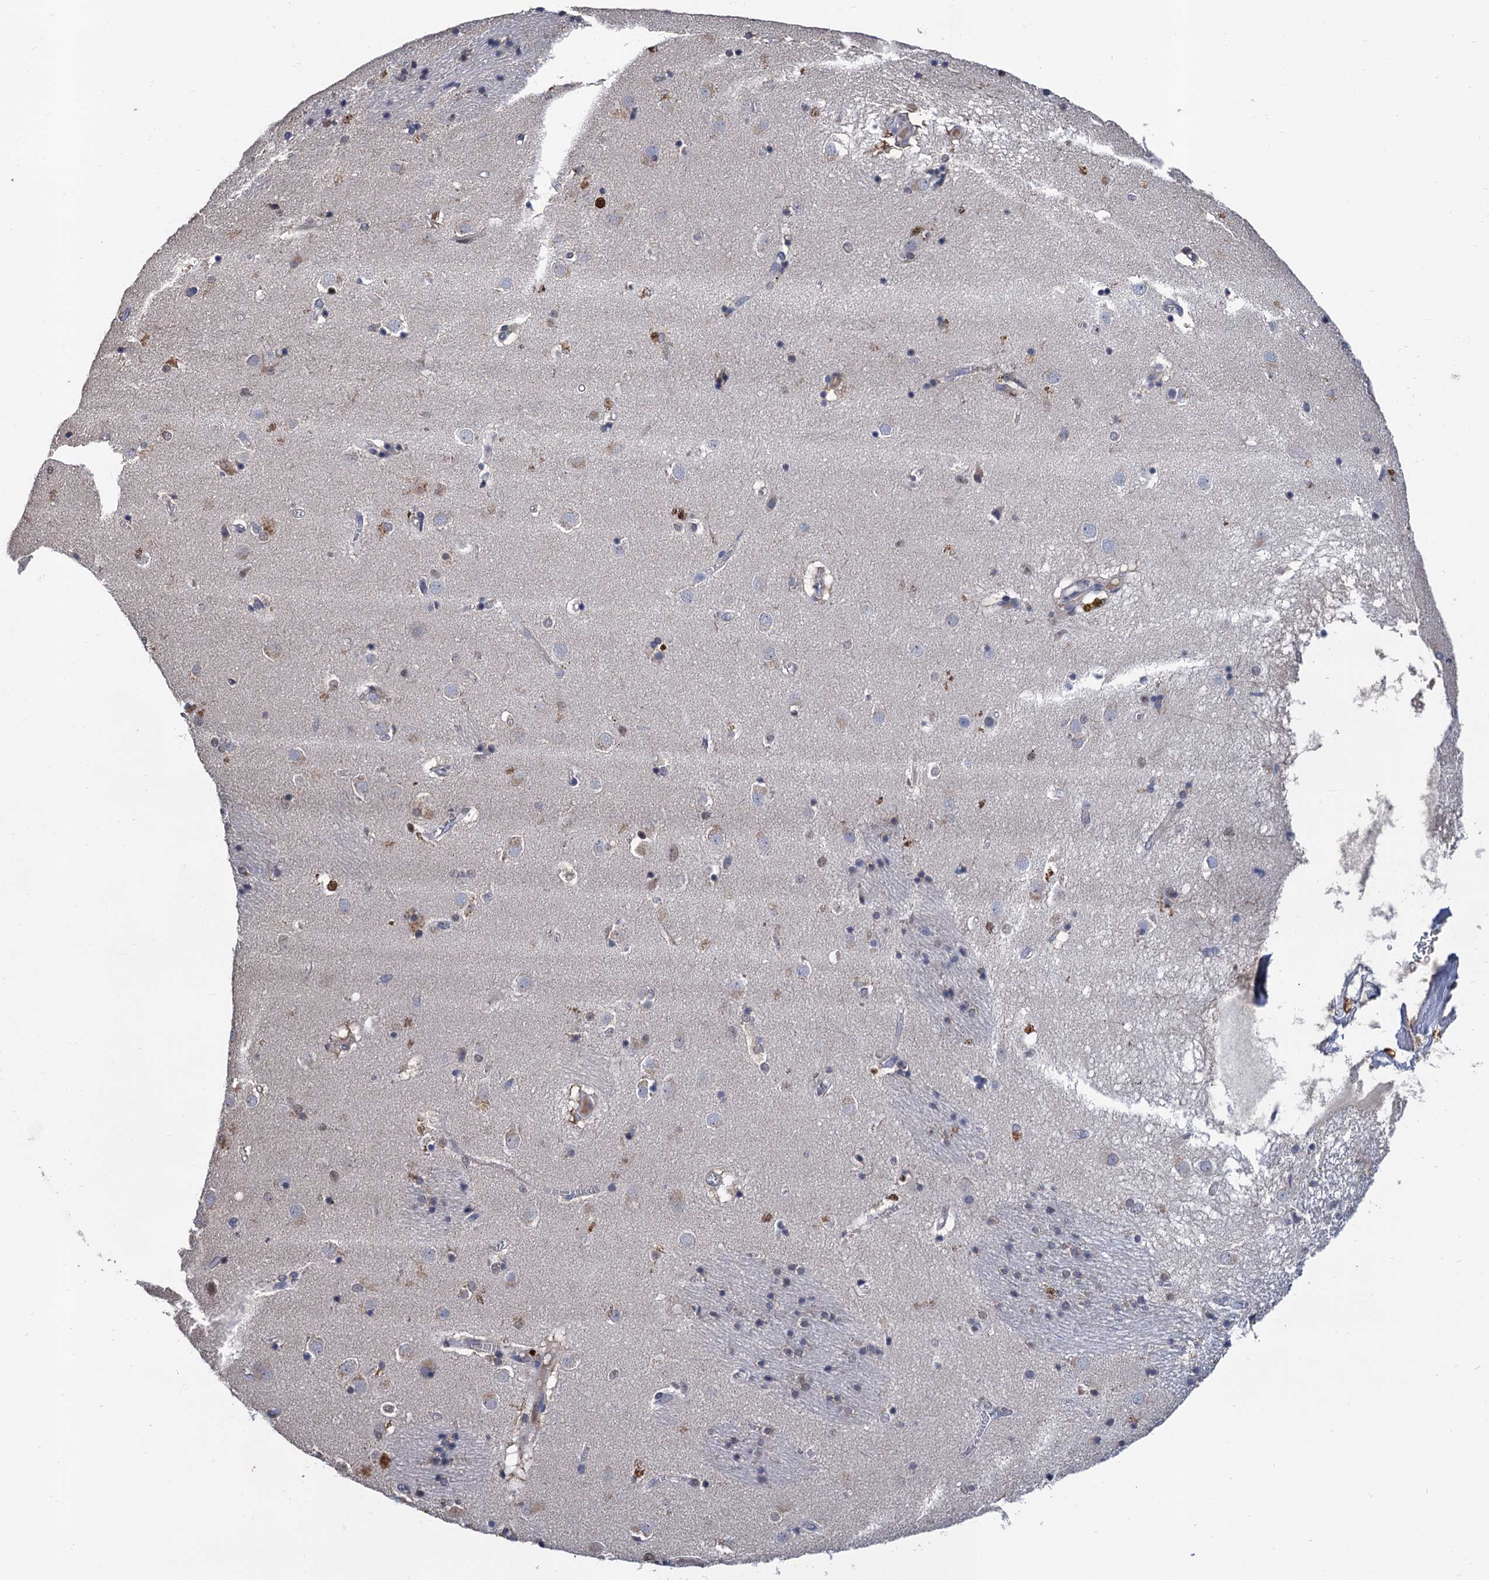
{"staining": {"intensity": "weak", "quantity": "<25%", "location": "cytoplasmic/membranous"}, "tissue": "caudate", "cell_type": "Glial cells", "image_type": "normal", "snomed": [{"axis": "morphology", "description": "Normal tissue, NOS"}, {"axis": "topography", "description": "Lateral ventricle wall"}], "caption": "High magnification brightfield microscopy of unremarkable caudate stained with DAB (3,3'-diaminobenzidine) (brown) and counterstained with hematoxylin (blue): glial cells show no significant expression. (Stains: DAB immunohistochemistry (IHC) with hematoxylin counter stain, Microscopy: brightfield microscopy at high magnification).", "gene": "TSEN34", "patient": {"sex": "male", "age": 70}}